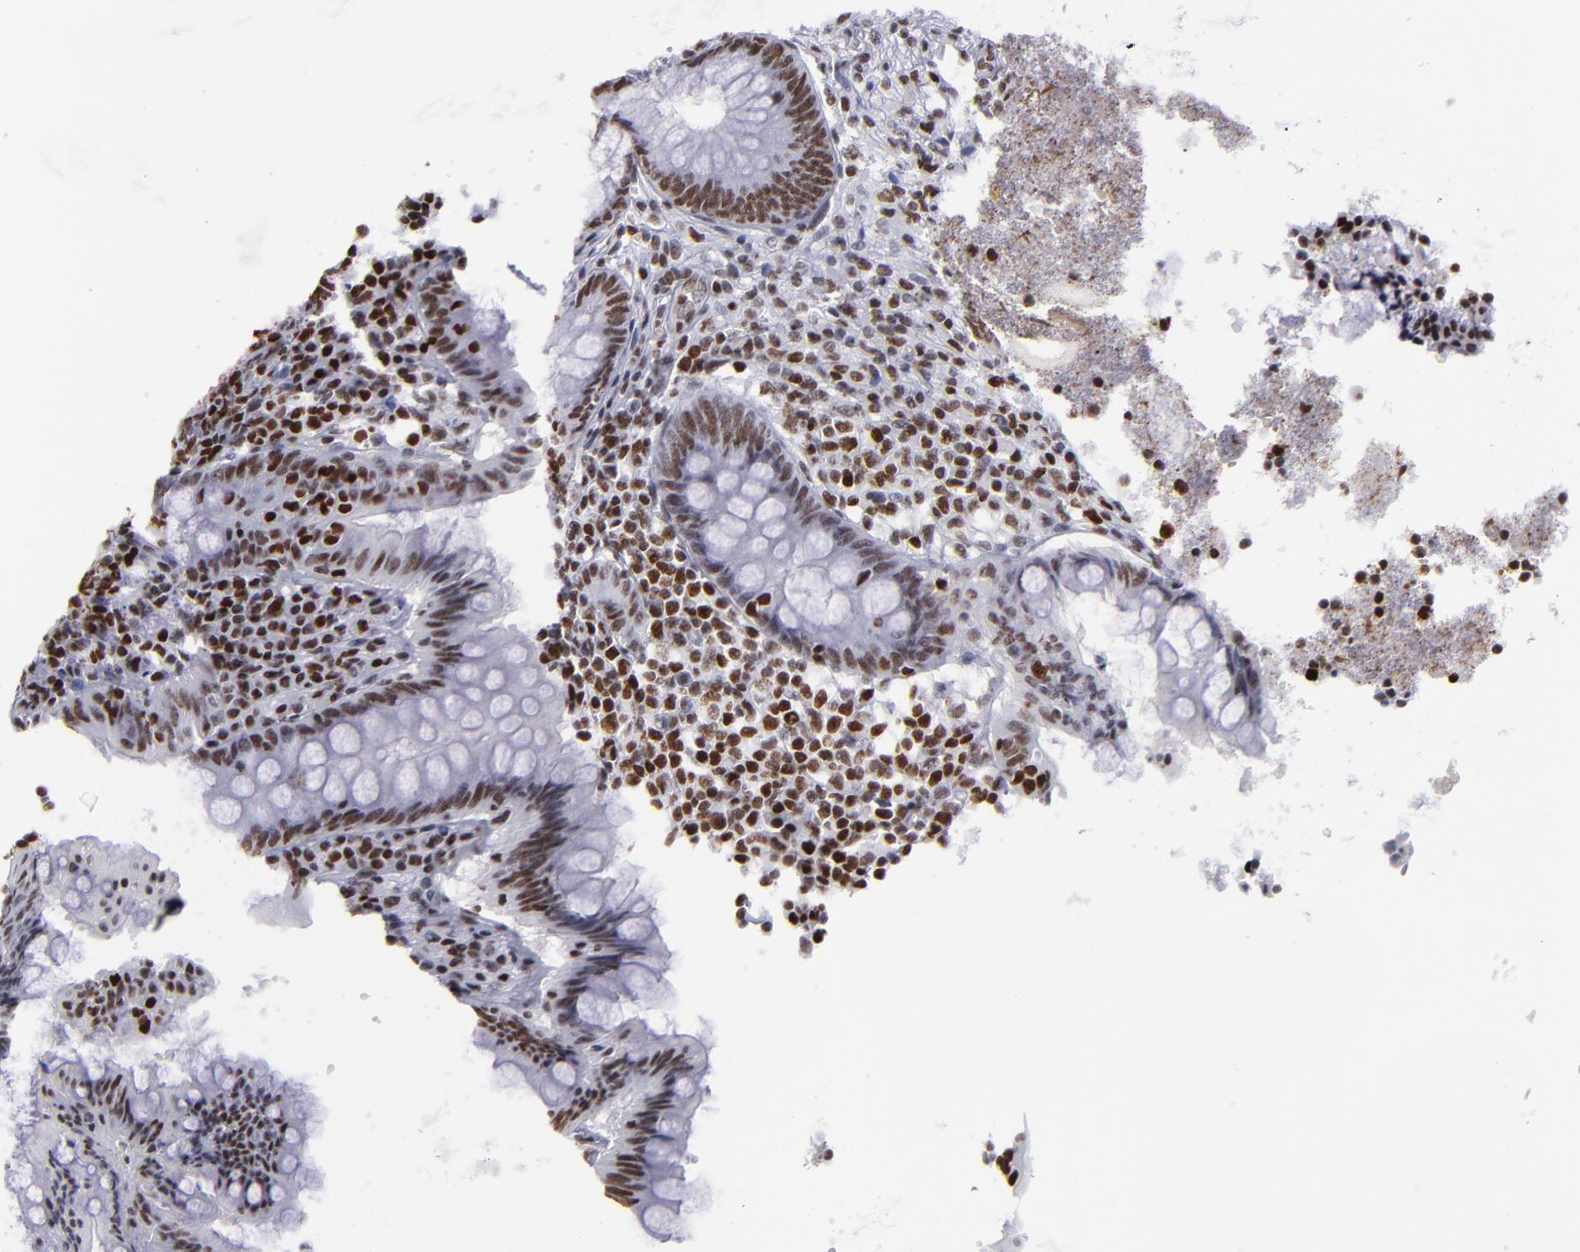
{"staining": {"intensity": "moderate", "quantity": ">75%", "location": "nuclear"}, "tissue": "appendix", "cell_type": "Glandular cells", "image_type": "normal", "snomed": [{"axis": "morphology", "description": "Normal tissue, NOS"}, {"axis": "topography", "description": "Appendix"}], "caption": "The immunohistochemical stain shows moderate nuclear expression in glandular cells of unremarkable appendix. The staining is performed using DAB (3,3'-diaminobenzidine) brown chromogen to label protein expression. The nuclei are counter-stained blue using hematoxylin.", "gene": "TERF2", "patient": {"sex": "female", "age": 66}}